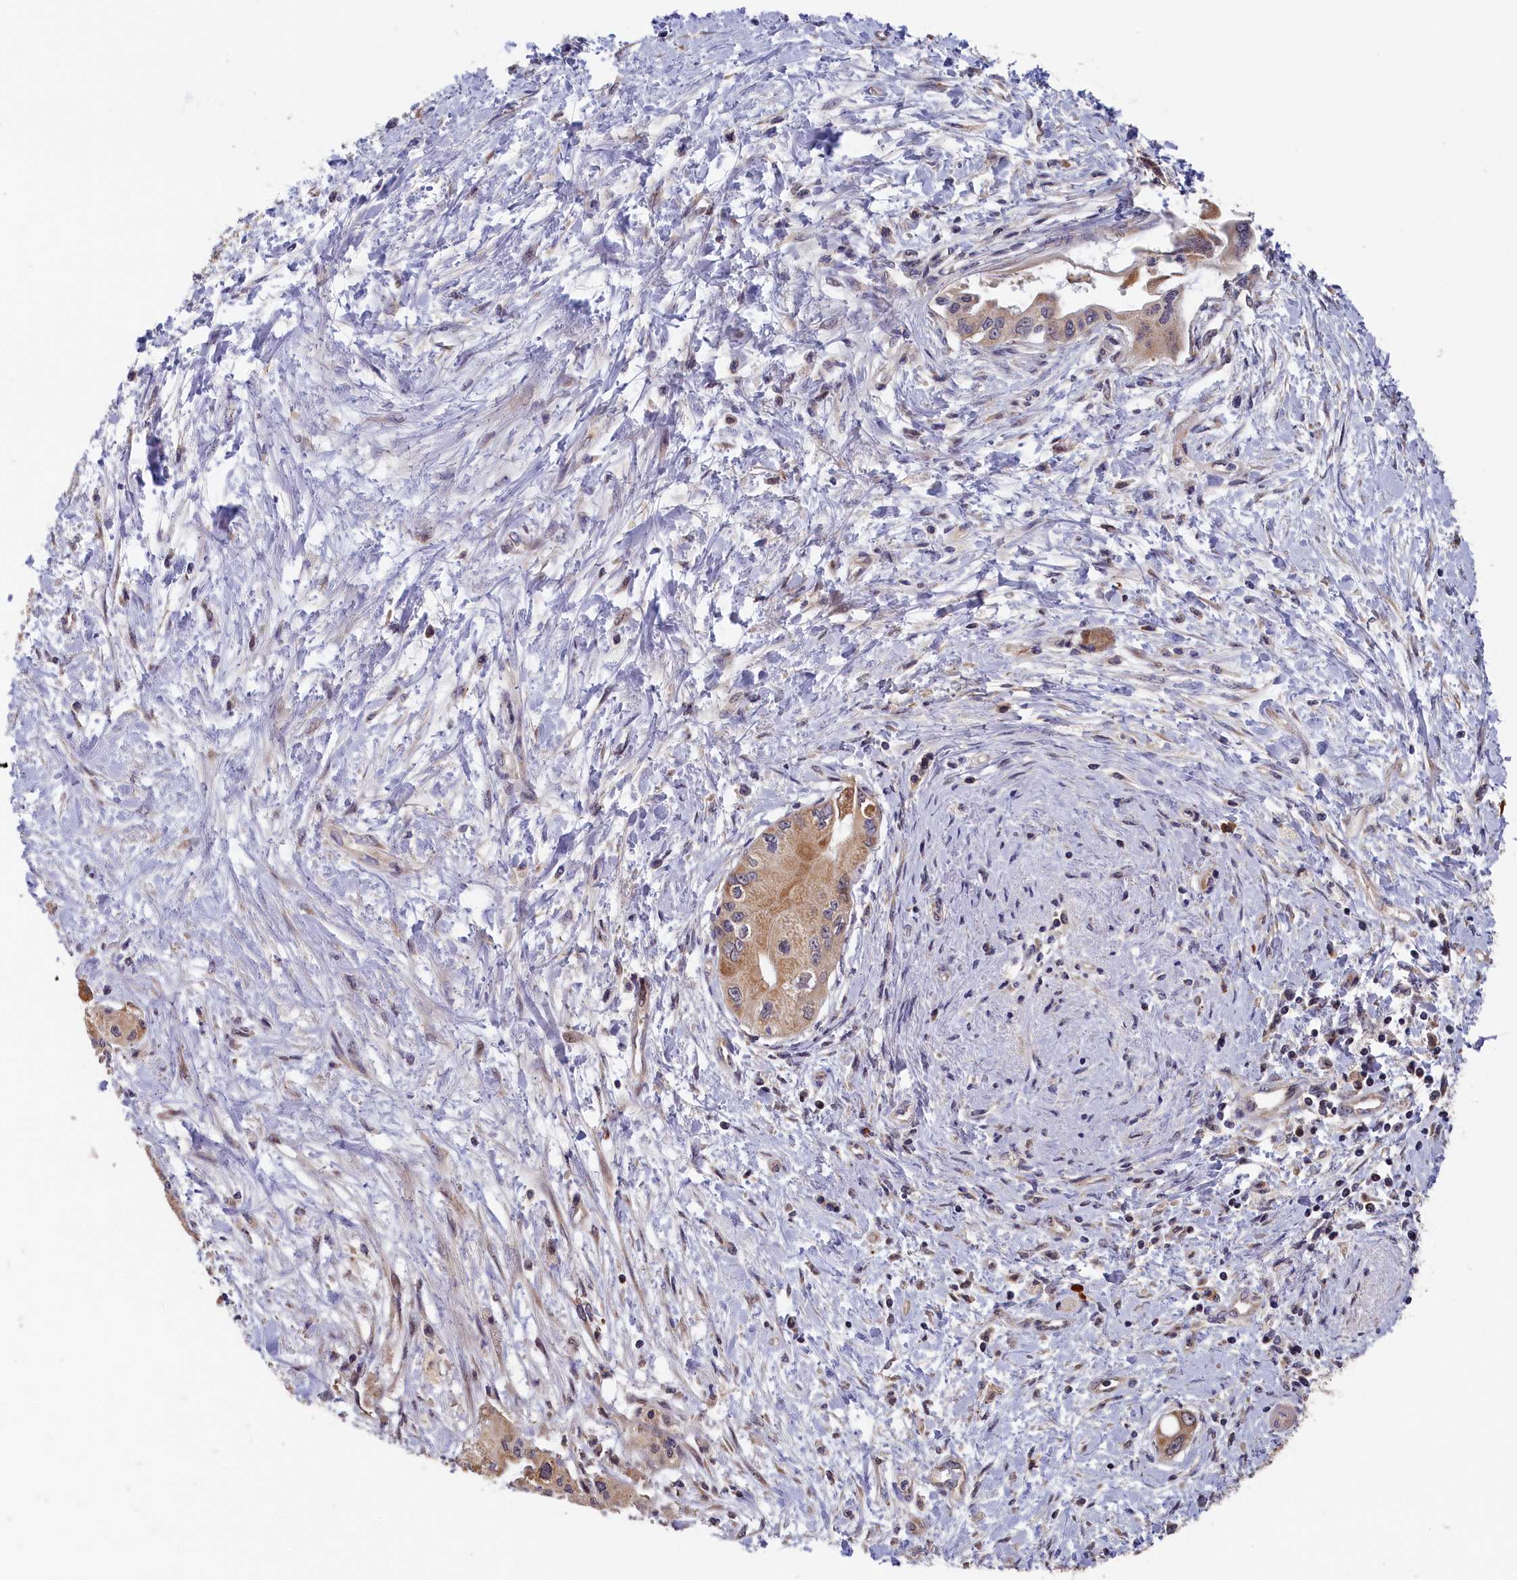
{"staining": {"intensity": "moderate", "quantity": ">75%", "location": "cytoplasmic/membranous"}, "tissue": "pancreatic cancer", "cell_type": "Tumor cells", "image_type": "cancer", "snomed": [{"axis": "morphology", "description": "Adenocarcinoma, NOS"}, {"axis": "topography", "description": "Pancreas"}], "caption": "The image displays staining of pancreatic cancer (adenocarcinoma), revealing moderate cytoplasmic/membranous protein expression (brown color) within tumor cells. (IHC, brightfield microscopy, high magnification).", "gene": "CEP44", "patient": {"sex": "male", "age": 46}}